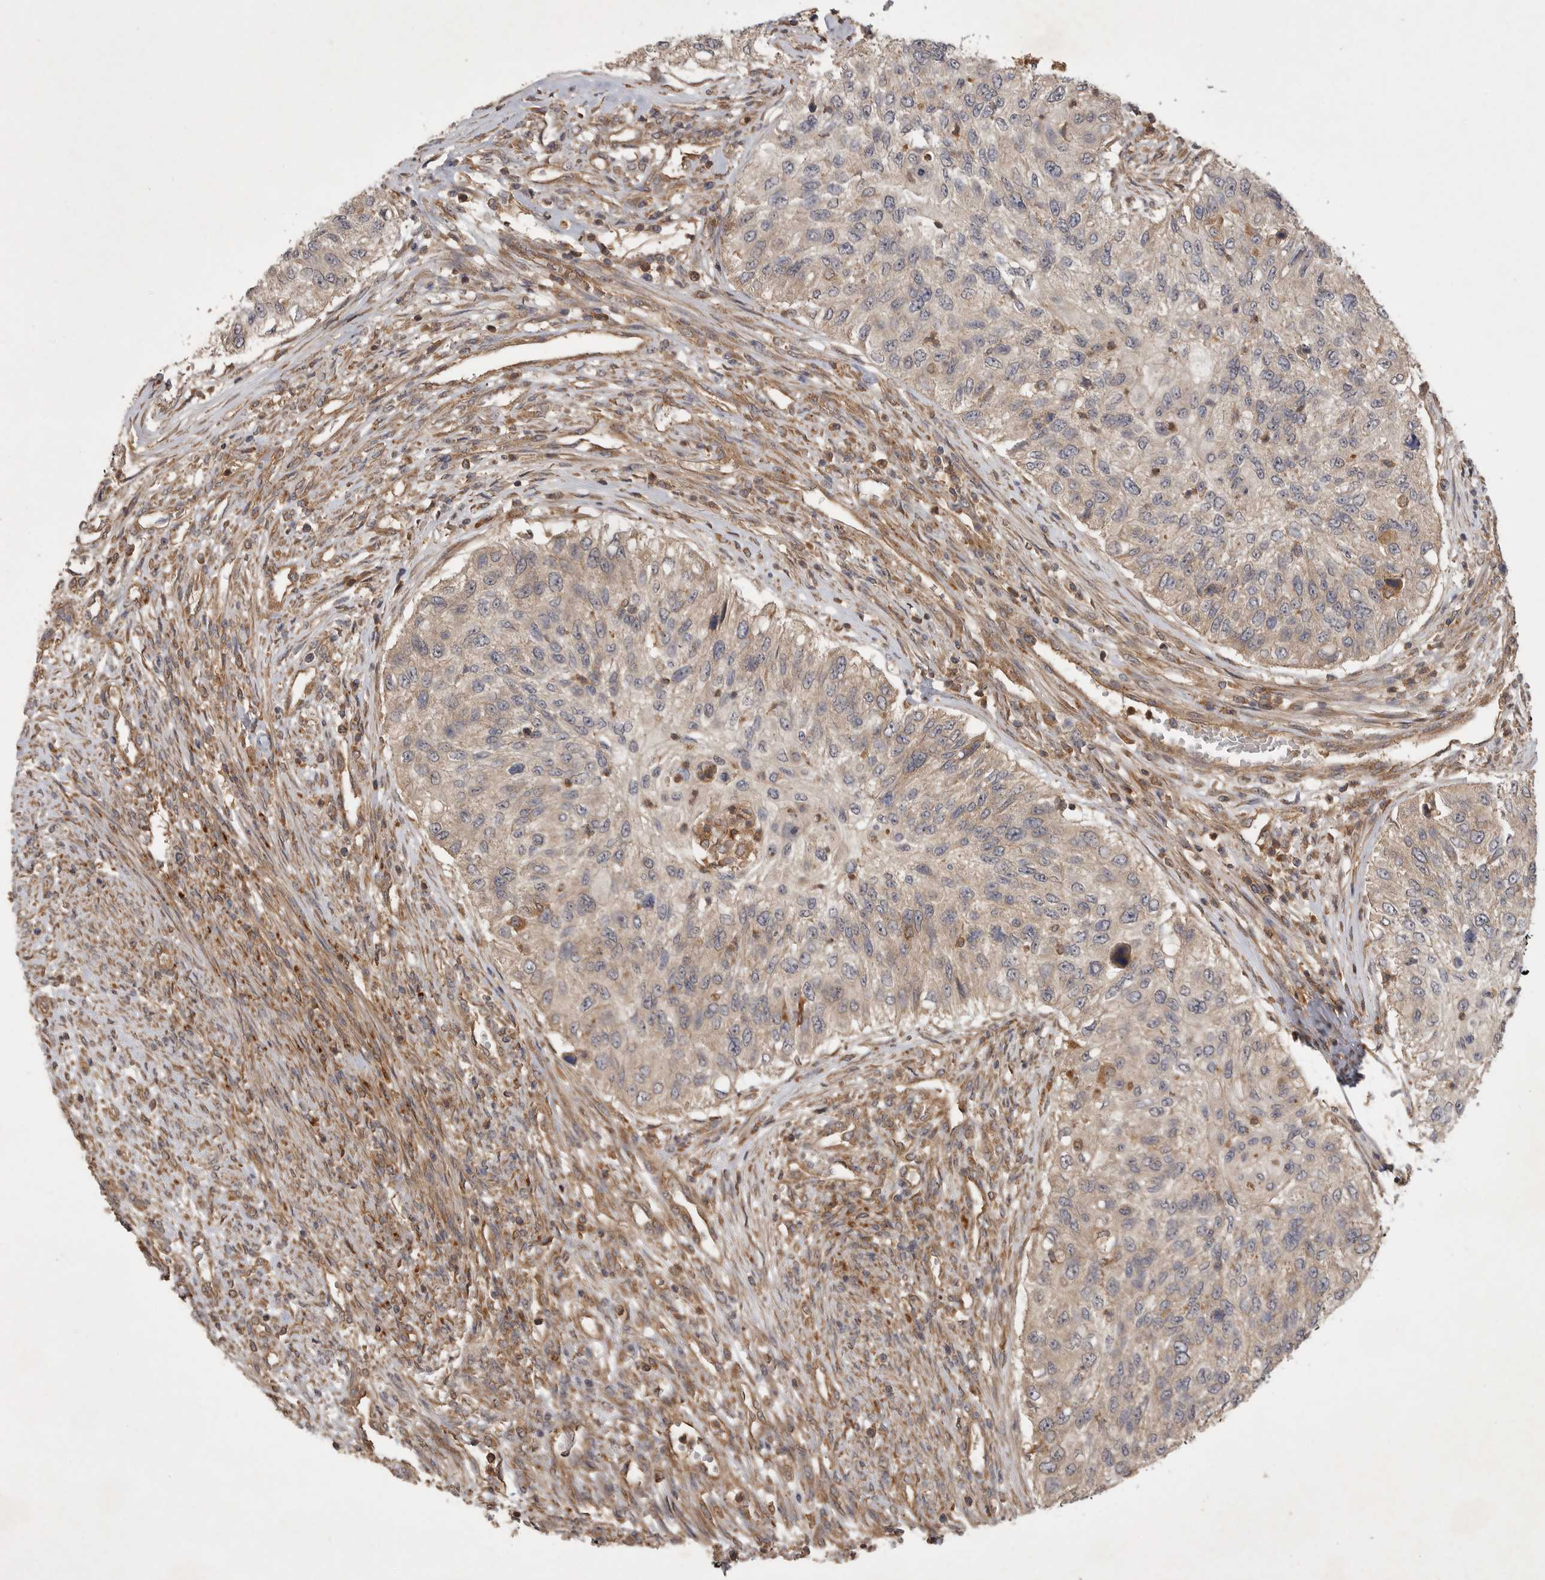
{"staining": {"intensity": "weak", "quantity": "25%-75%", "location": "cytoplasmic/membranous"}, "tissue": "urothelial cancer", "cell_type": "Tumor cells", "image_type": "cancer", "snomed": [{"axis": "morphology", "description": "Urothelial carcinoma, High grade"}, {"axis": "topography", "description": "Urinary bladder"}], "caption": "The image exhibits a brown stain indicating the presence of a protein in the cytoplasmic/membranous of tumor cells in urothelial cancer.", "gene": "ZNF232", "patient": {"sex": "female", "age": 60}}